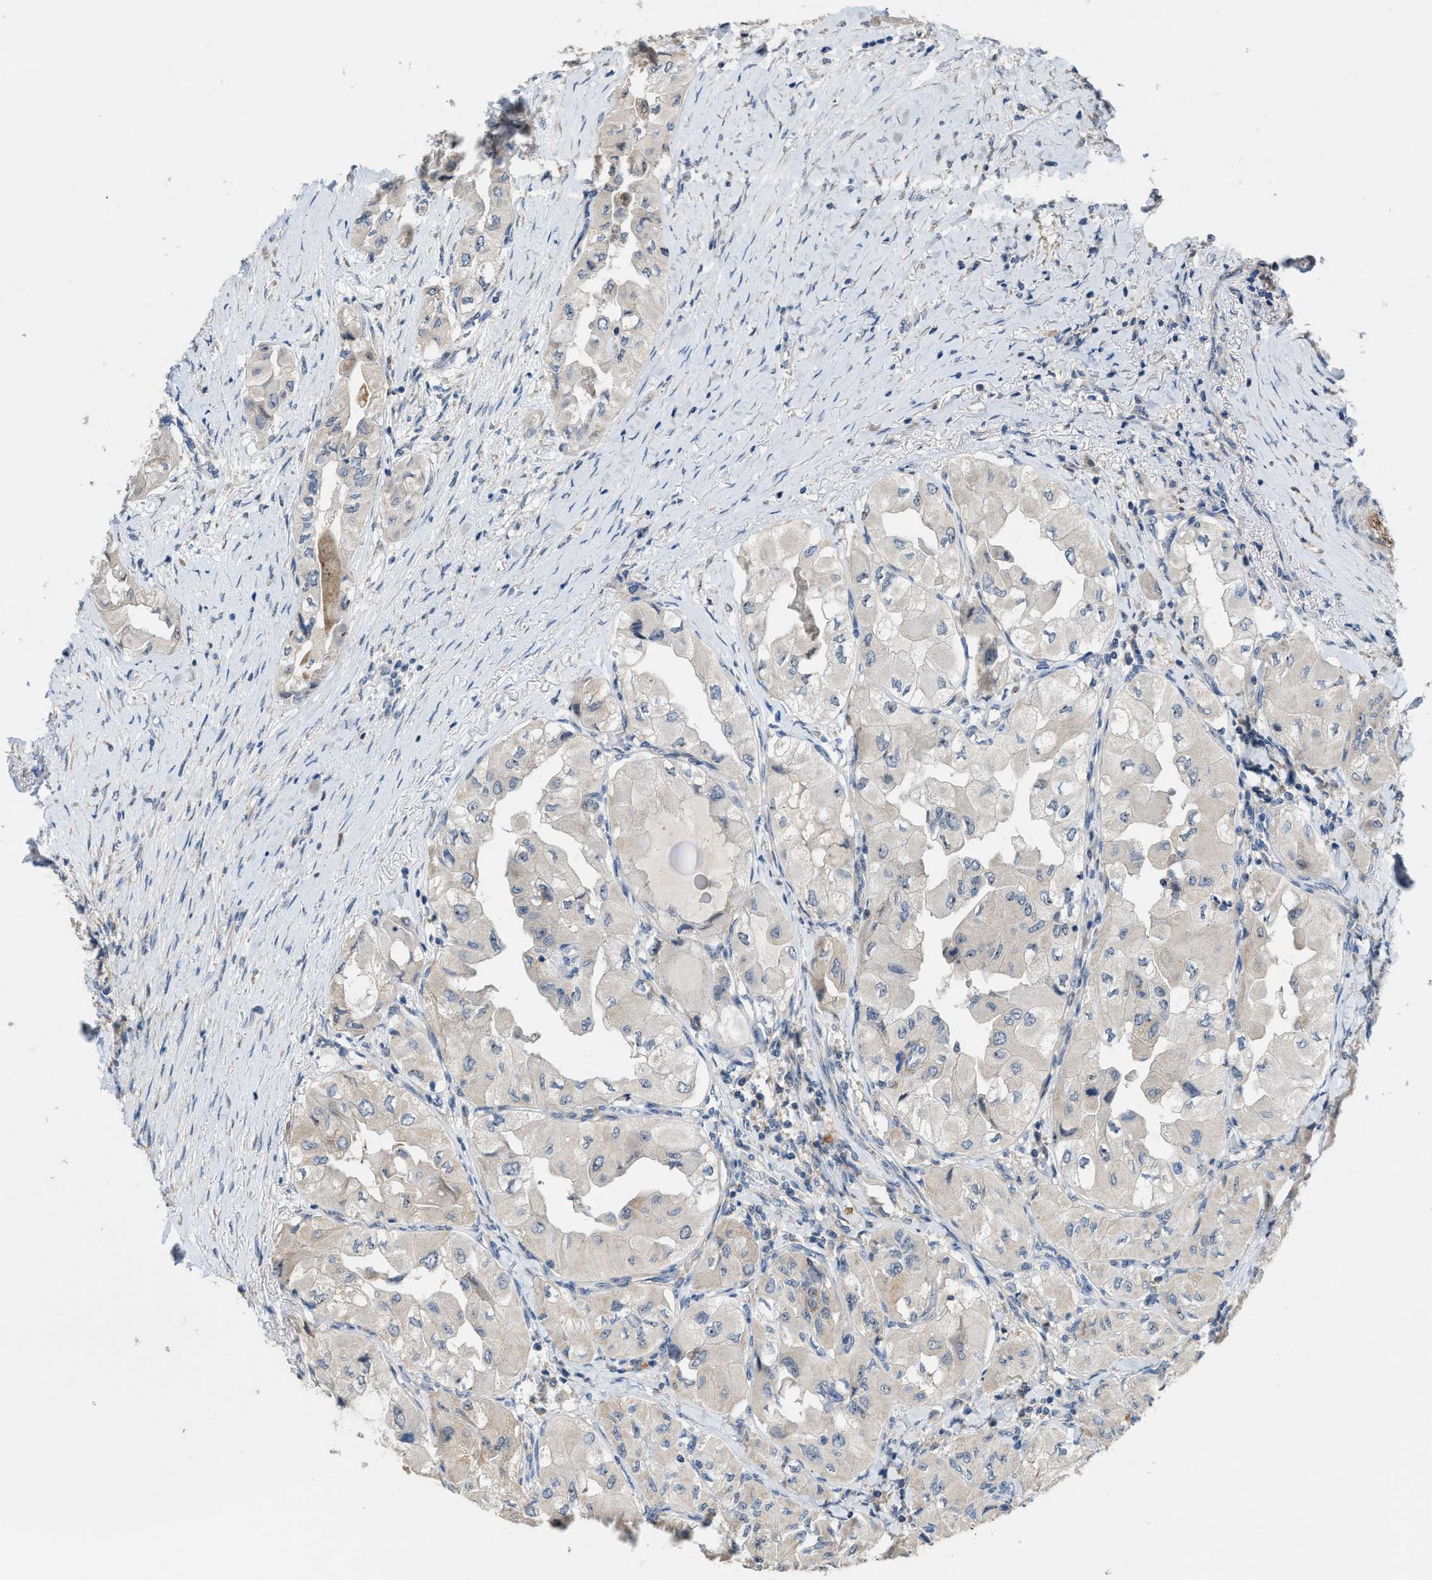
{"staining": {"intensity": "negative", "quantity": "none", "location": "none"}, "tissue": "thyroid cancer", "cell_type": "Tumor cells", "image_type": "cancer", "snomed": [{"axis": "morphology", "description": "Papillary adenocarcinoma, NOS"}, {"axis": "topography", "description": "Thyroid gland"}], "caption": "Thyroid papillary adenocarcinoma was stained to show a protein in brown. There is no significant expression in tumor cells. The staining is performed using DAB brown chromogen with nuclei counter-stained in using hematoxylin.", "gene": "ZNF783", "patient": {"sex": "female", "age": 59}}